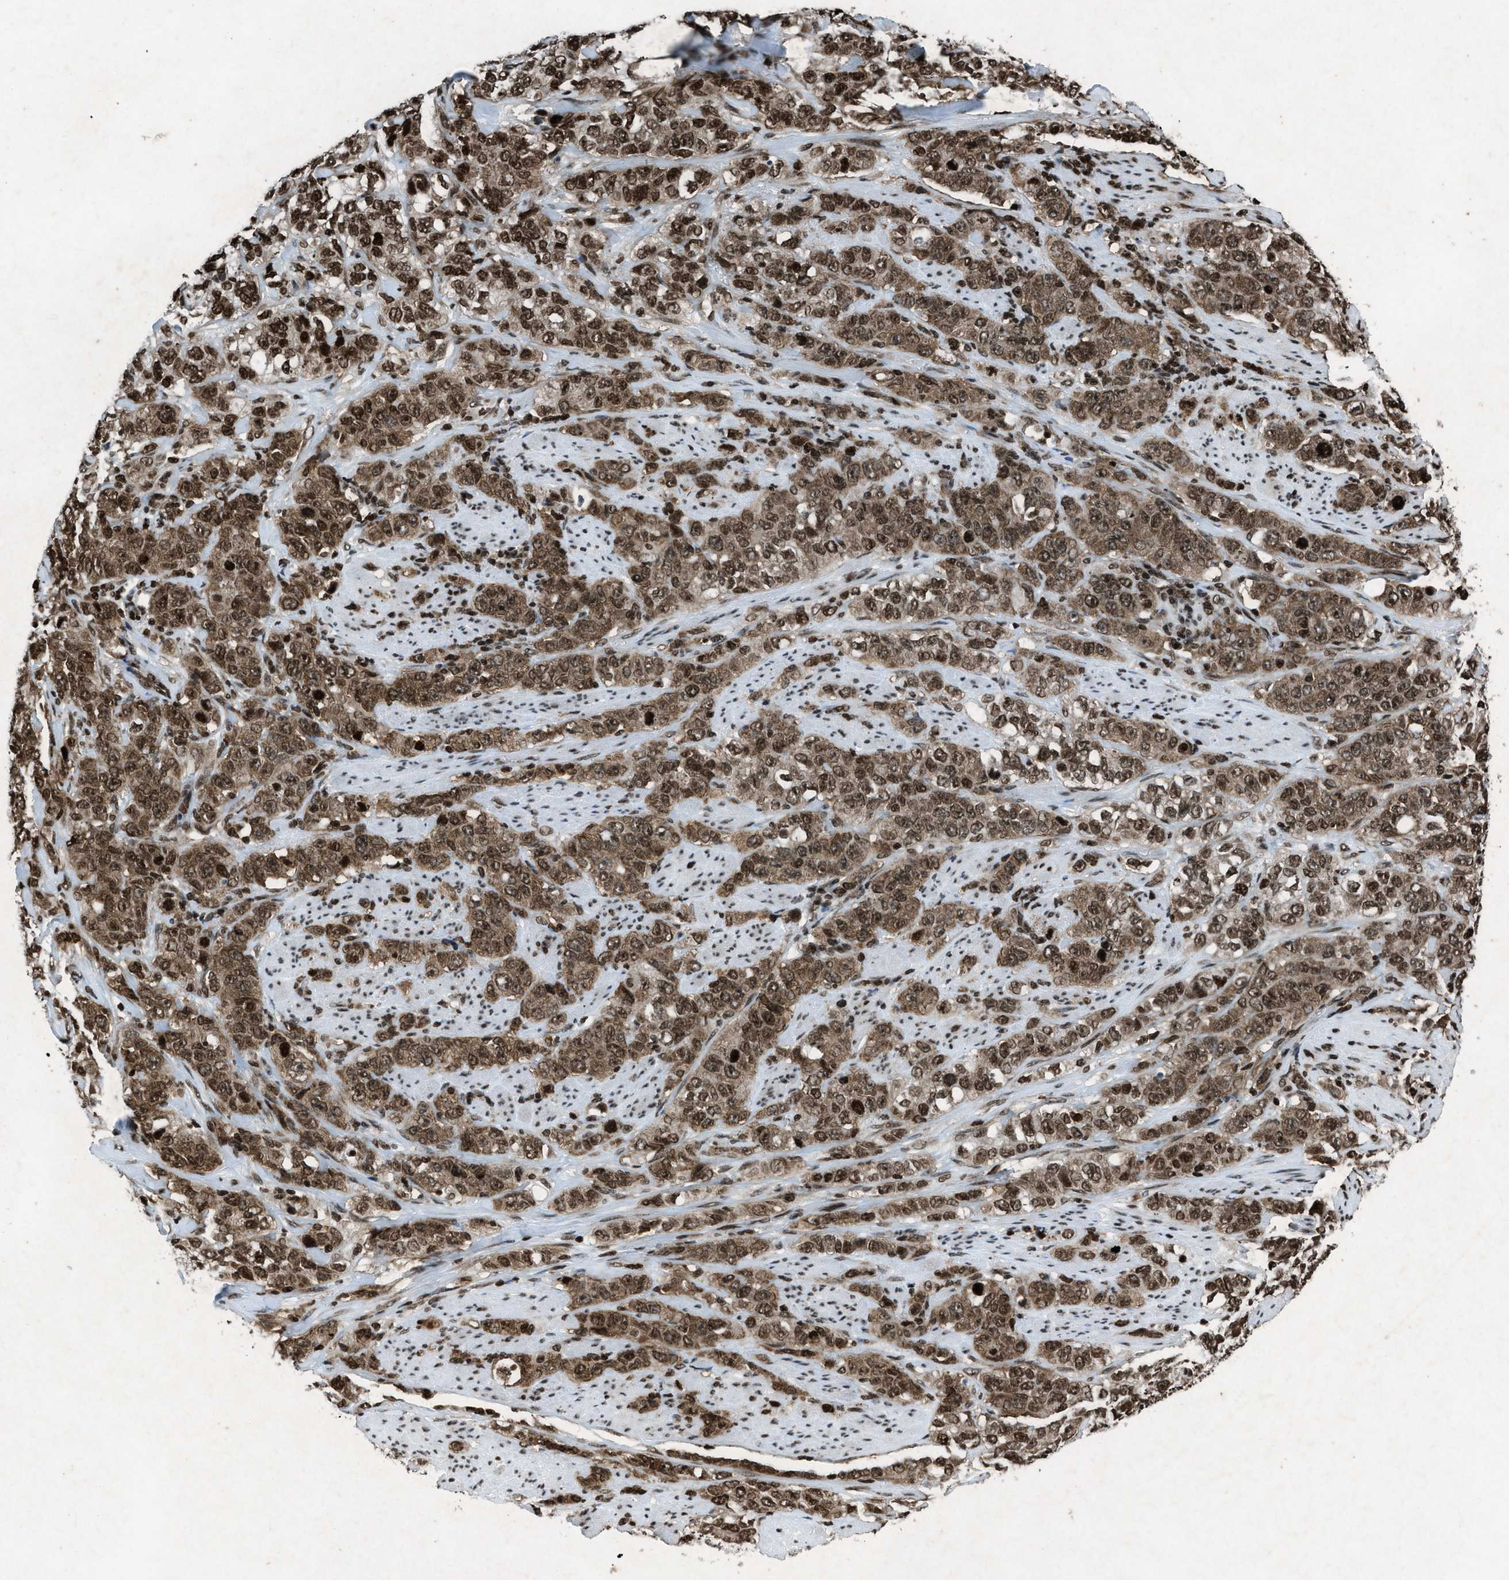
{"staining": {"intensity": "moderate", "quantity": ">75%", "location": "cytoplasmic/membranous,nuclear"}, "tissue": "stomach cancer", "cell_type": "Tumor cells", "image_type": "cancer", "snomed": [{"axis": "morphology", "description": "Adenocarcinoma, NOS"}, {"axis": "topography", "description": "Stomach"}], "caption": "Immunohistochemical staining of human stomach cancer reveals medium levels of moderate cytoplasmic/membranous and nuclear positivity in about >75% of tumor cells. The protein is stained brown, and the nuclei are stained in blue (DAB IHC with brightfield microscopy, high magnification).", "gene": "NXF1", "patient": {"sex": "male", "age": 48}}